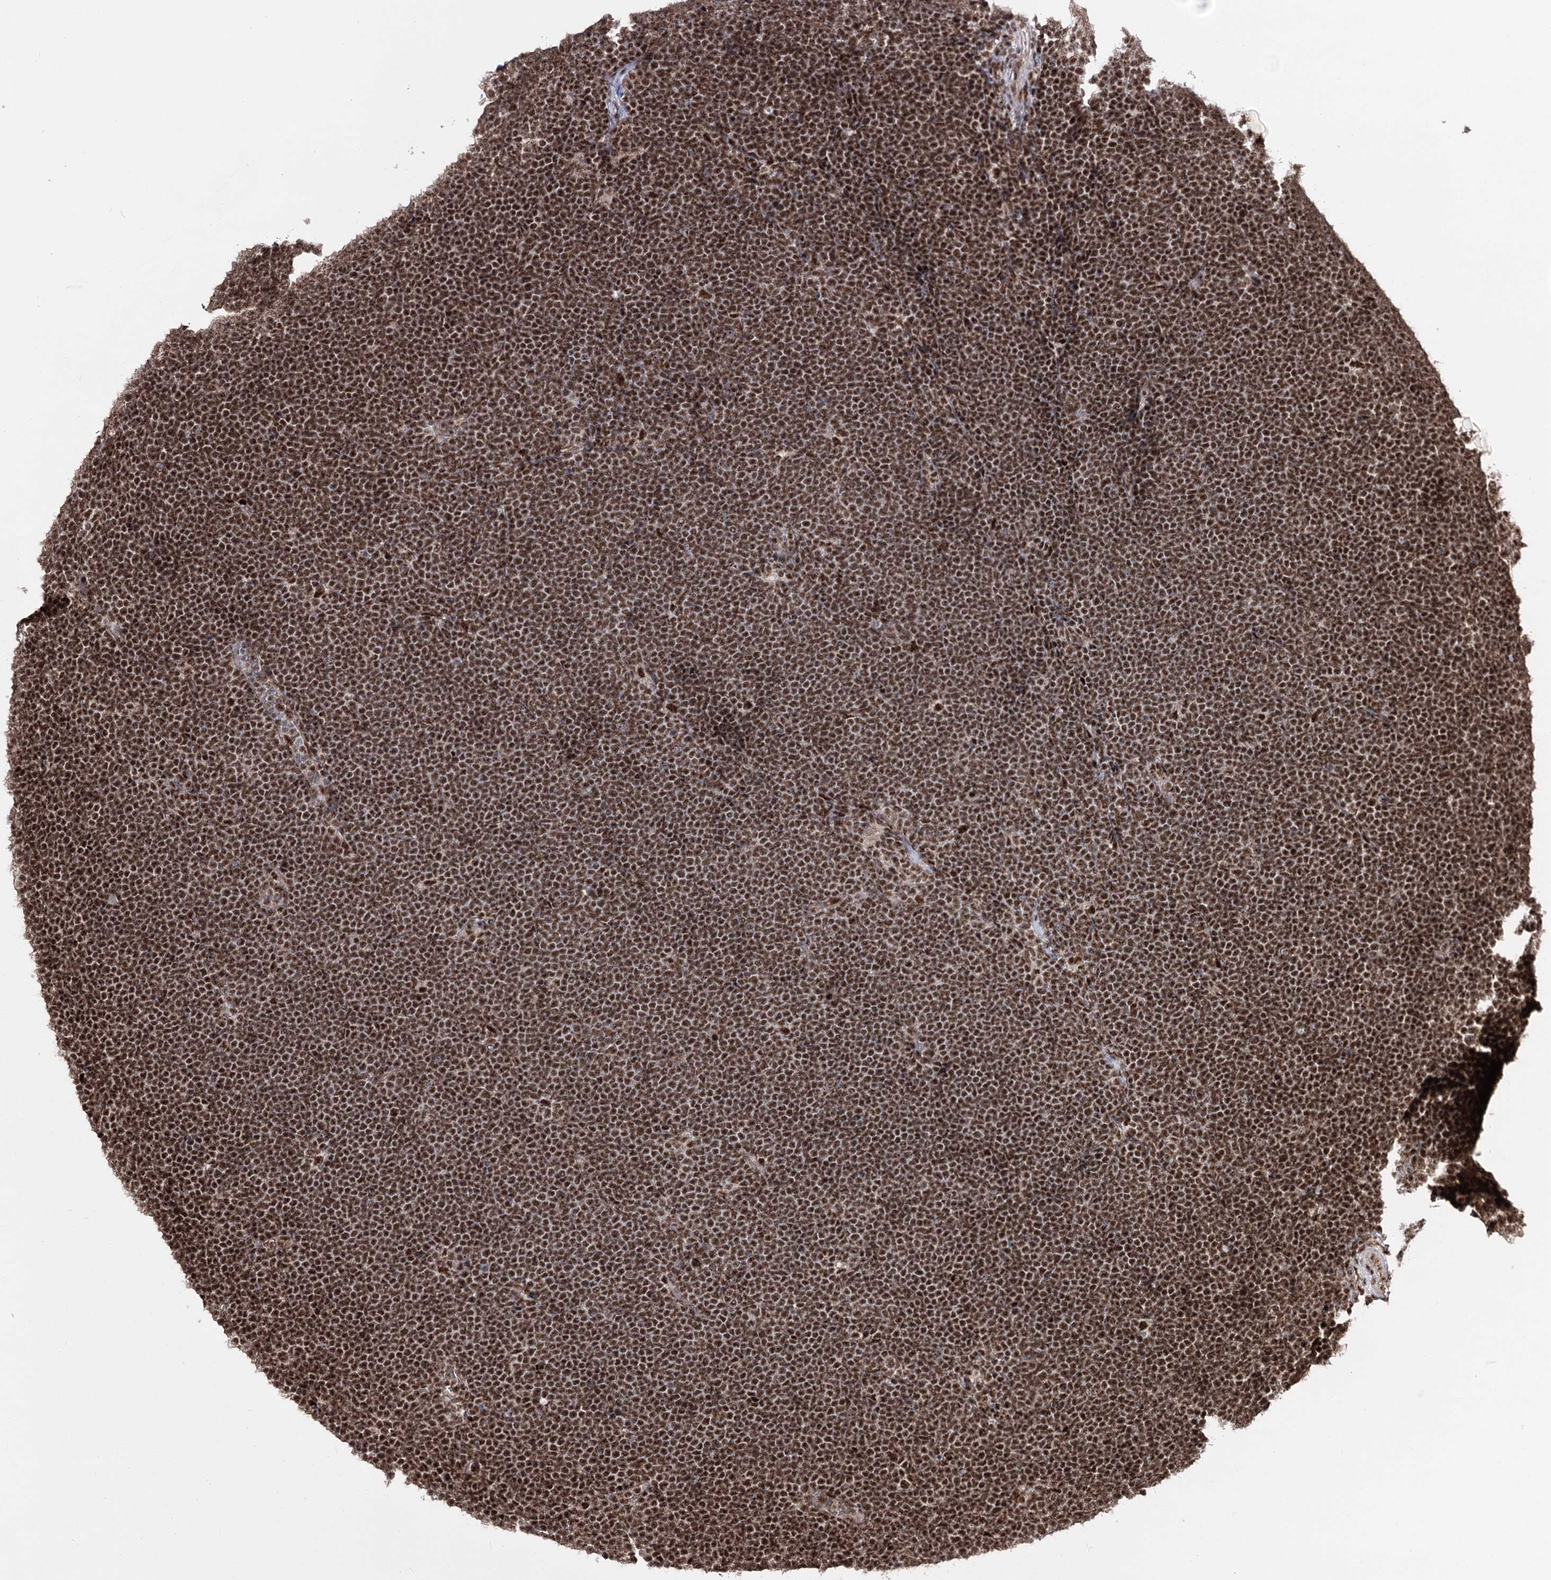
{"staining": {"intensity": "strong", "quantity": ">75%", "location": "nuclear"}, "tissue": "lymphoma", "cell_type": "Tumor cells", "image_type": "cancer", "snomed": [{"axis": "morphology", "description": "Malignant lymphoma, non-Hodgkin's type, High grade"}, {"axis": "topography", "description": "Lymph node"}], "caption": "IHC of high-grade malignant lymphoma, non-Hodgkin's type displays high levels of strong nuclear positivity in about >75% of tumor cells. The protein of interest is stained brown, and the nuclei are stained in blue (DAB IHC with brightfield microscopy, high magnification).", "gene": "PRPF40A", "patient": {"sex": "male", "age": 13}}